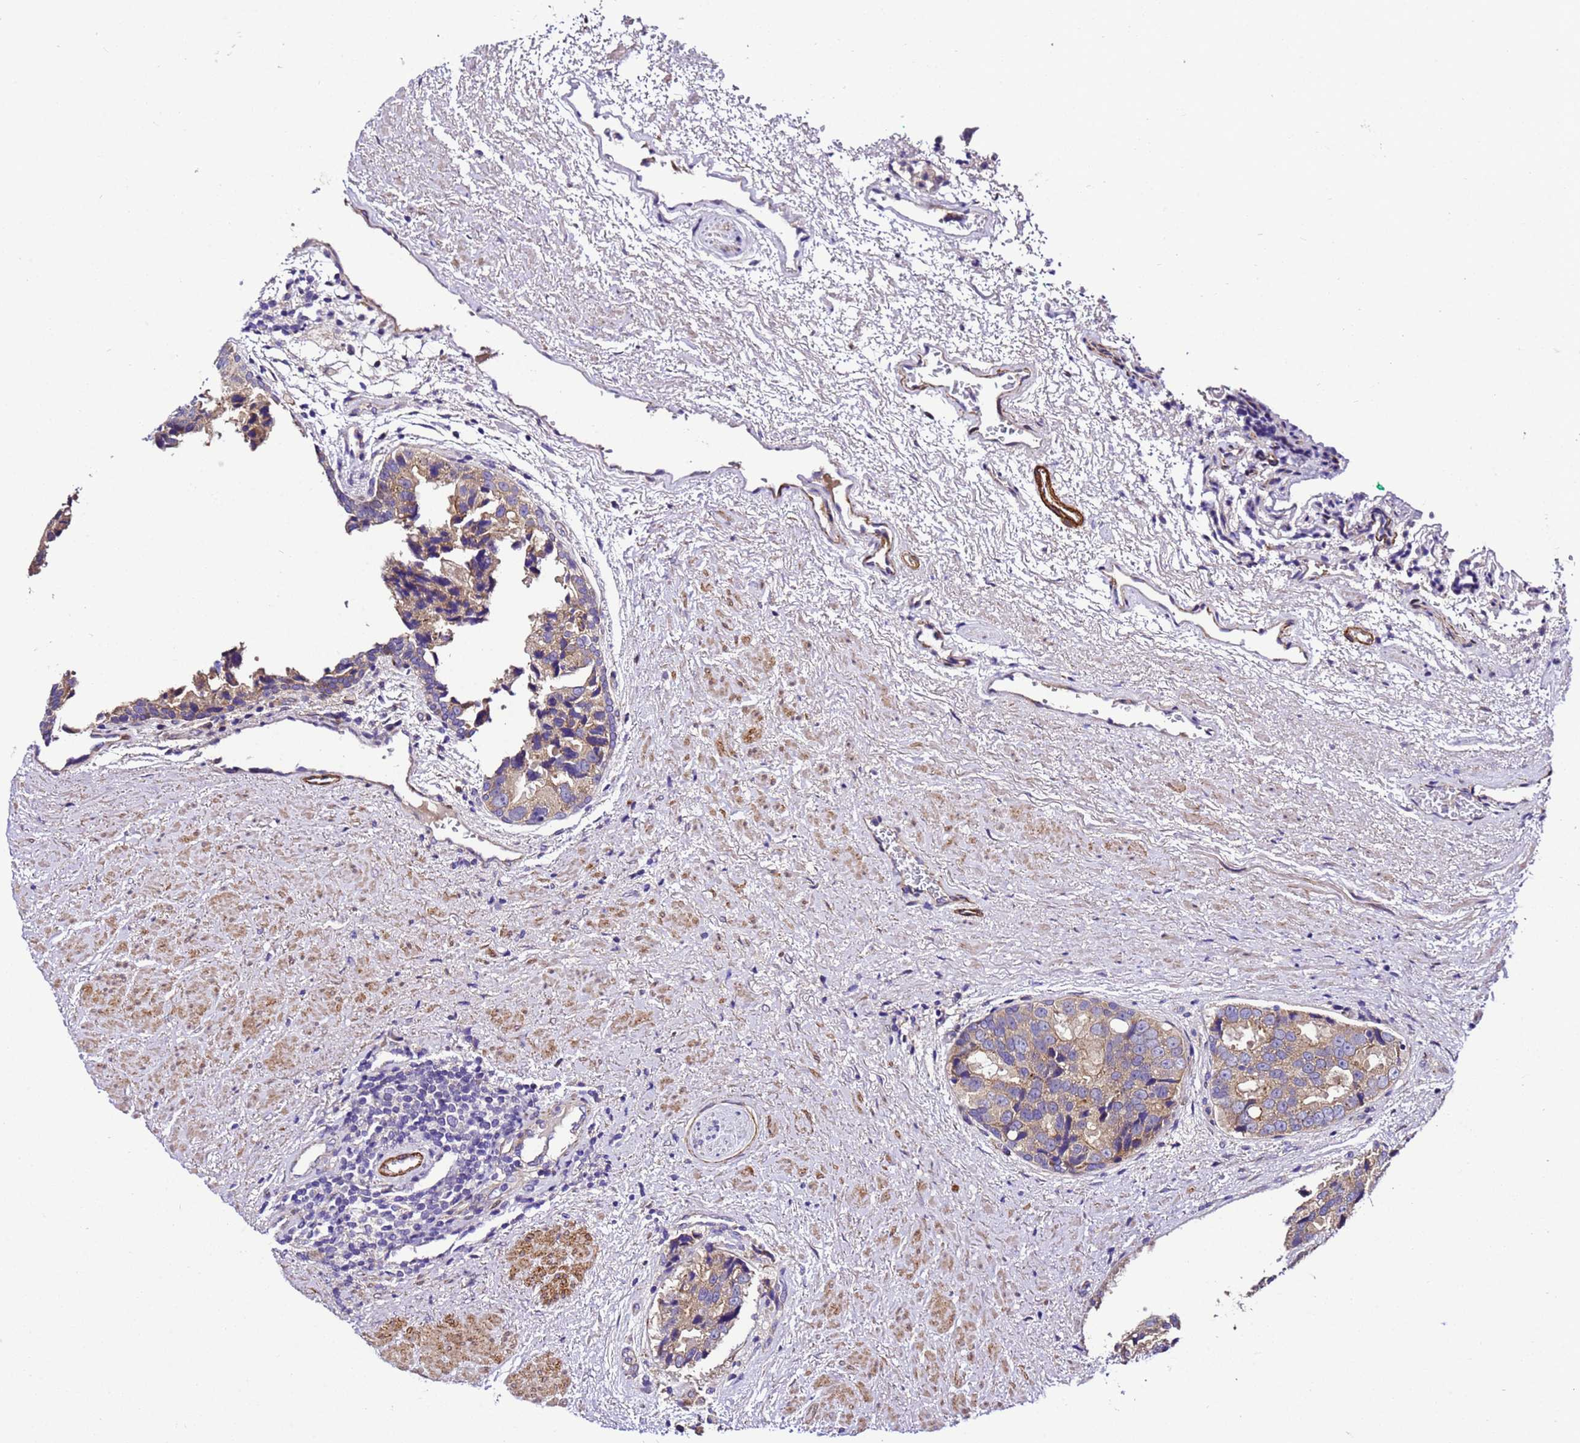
{"staining": {"intensity": "weak", "quantity": ">75%", "location": "cytoplasmic/membranous"}, "tissue": "prostate cancer", "cell_type": "Tumor cells", "image_type": "cancer", "snomed": [{"axis": "morphology", "description": "Adenocarcinoma, High grade"}, {"axis": "topography", "description": "Prostate"}], "caption": "Immunohistochemical staining of human prostate adenocarcinoma (high-grade) exhibits weak cytoplasmic/membranous protein positivity in about >75% of tumor cells.", "gene": "ZNF417", "patient": {"sex": "male", "age": 70}}